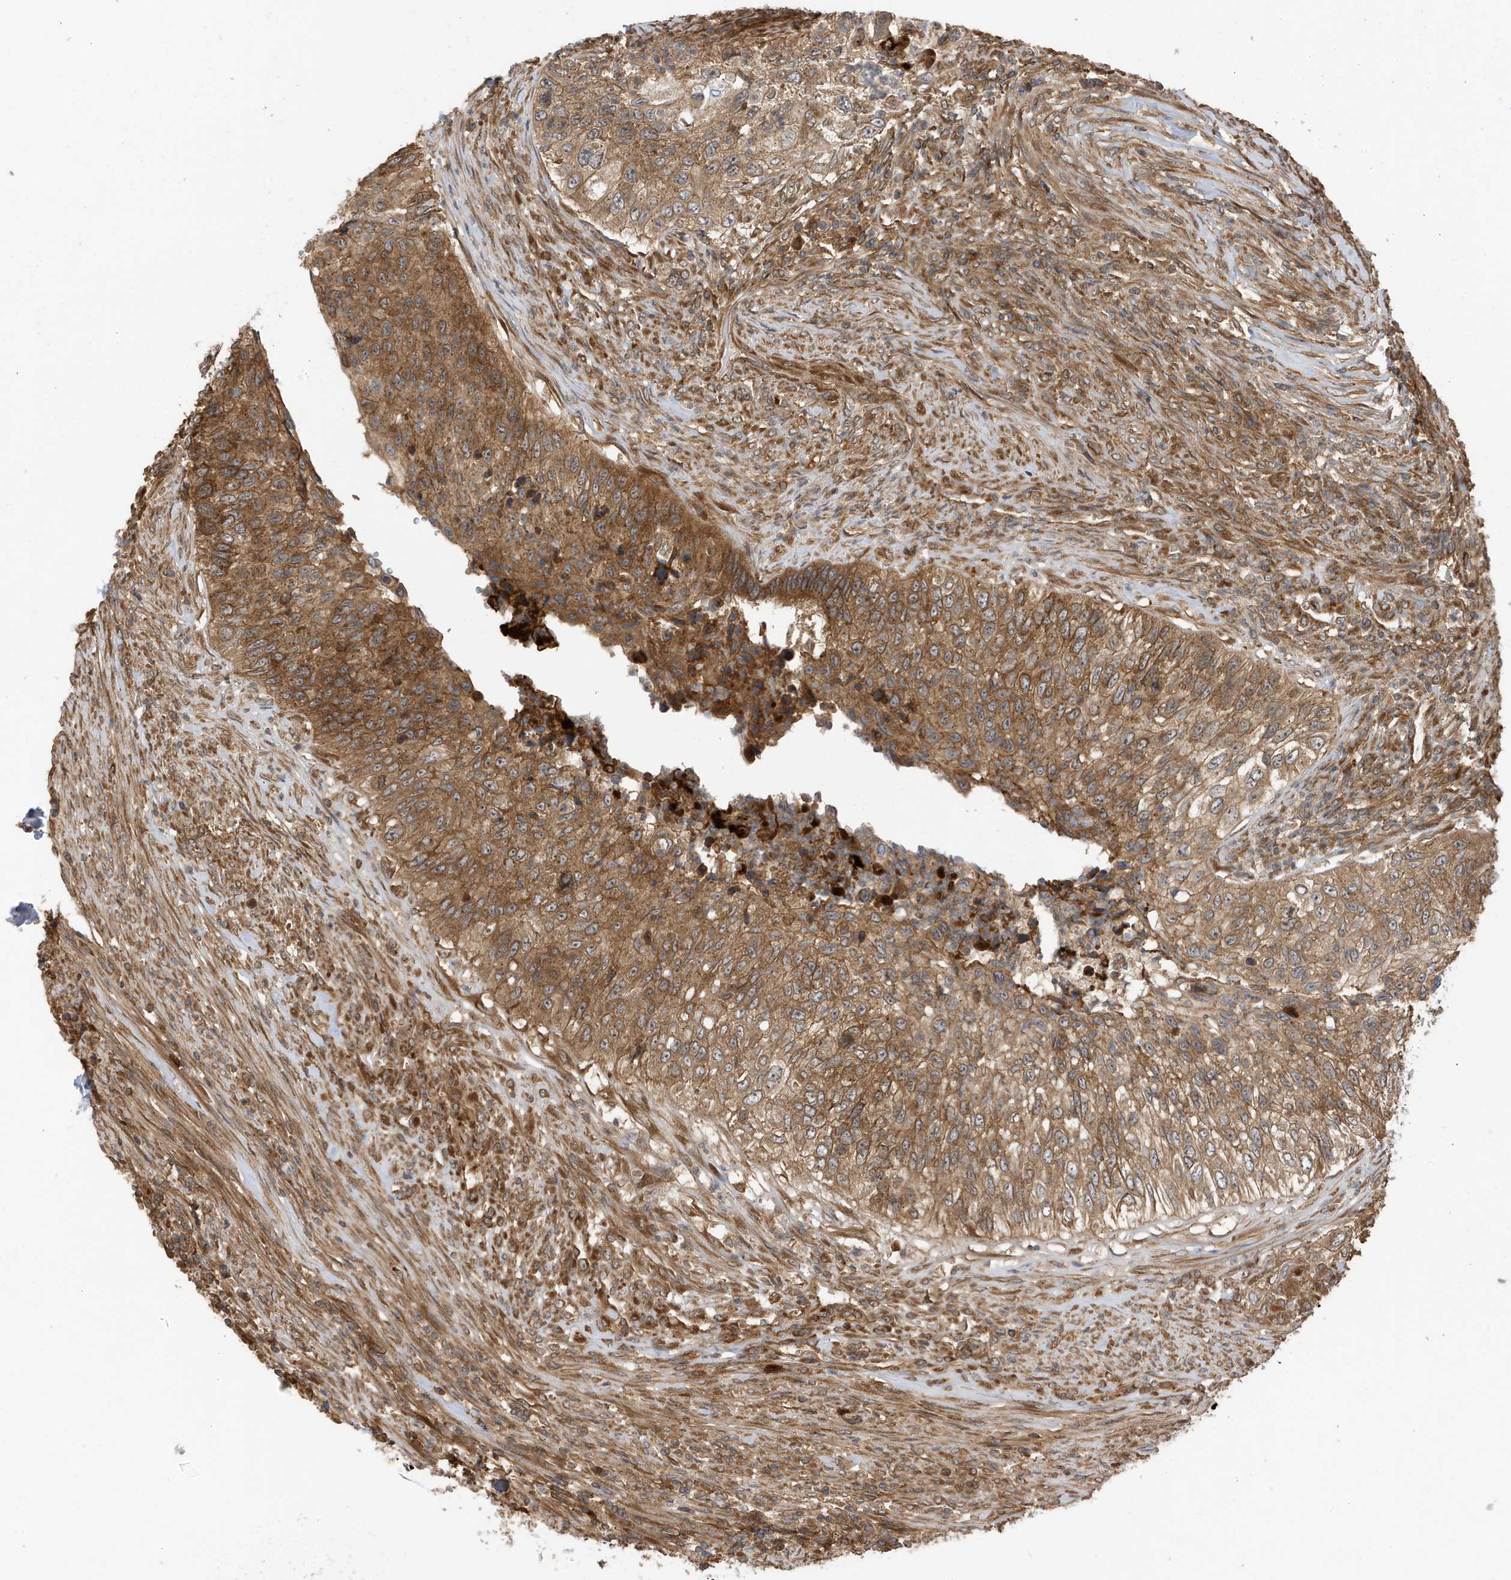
{"staining": {"intensity": "moderate", "quantity": ">75%", "location": "cytoplasmic/membranous"}, "tissue": "urothelial cancer", "cell_type": "Tumor cells", "image_type": "cancer", "snomed": [{"axis": "morphology", "description": "Urothelial carcinoma, High grade"}, {"axis": "topography", "description": "Urinary bladder"}], "caption": "Human urothelial cancer stained with a protein marker reveals moderate staining in tumor cells.", "gene": "LAPTM4A", "patient": {"sex": "female", "age": 60}}